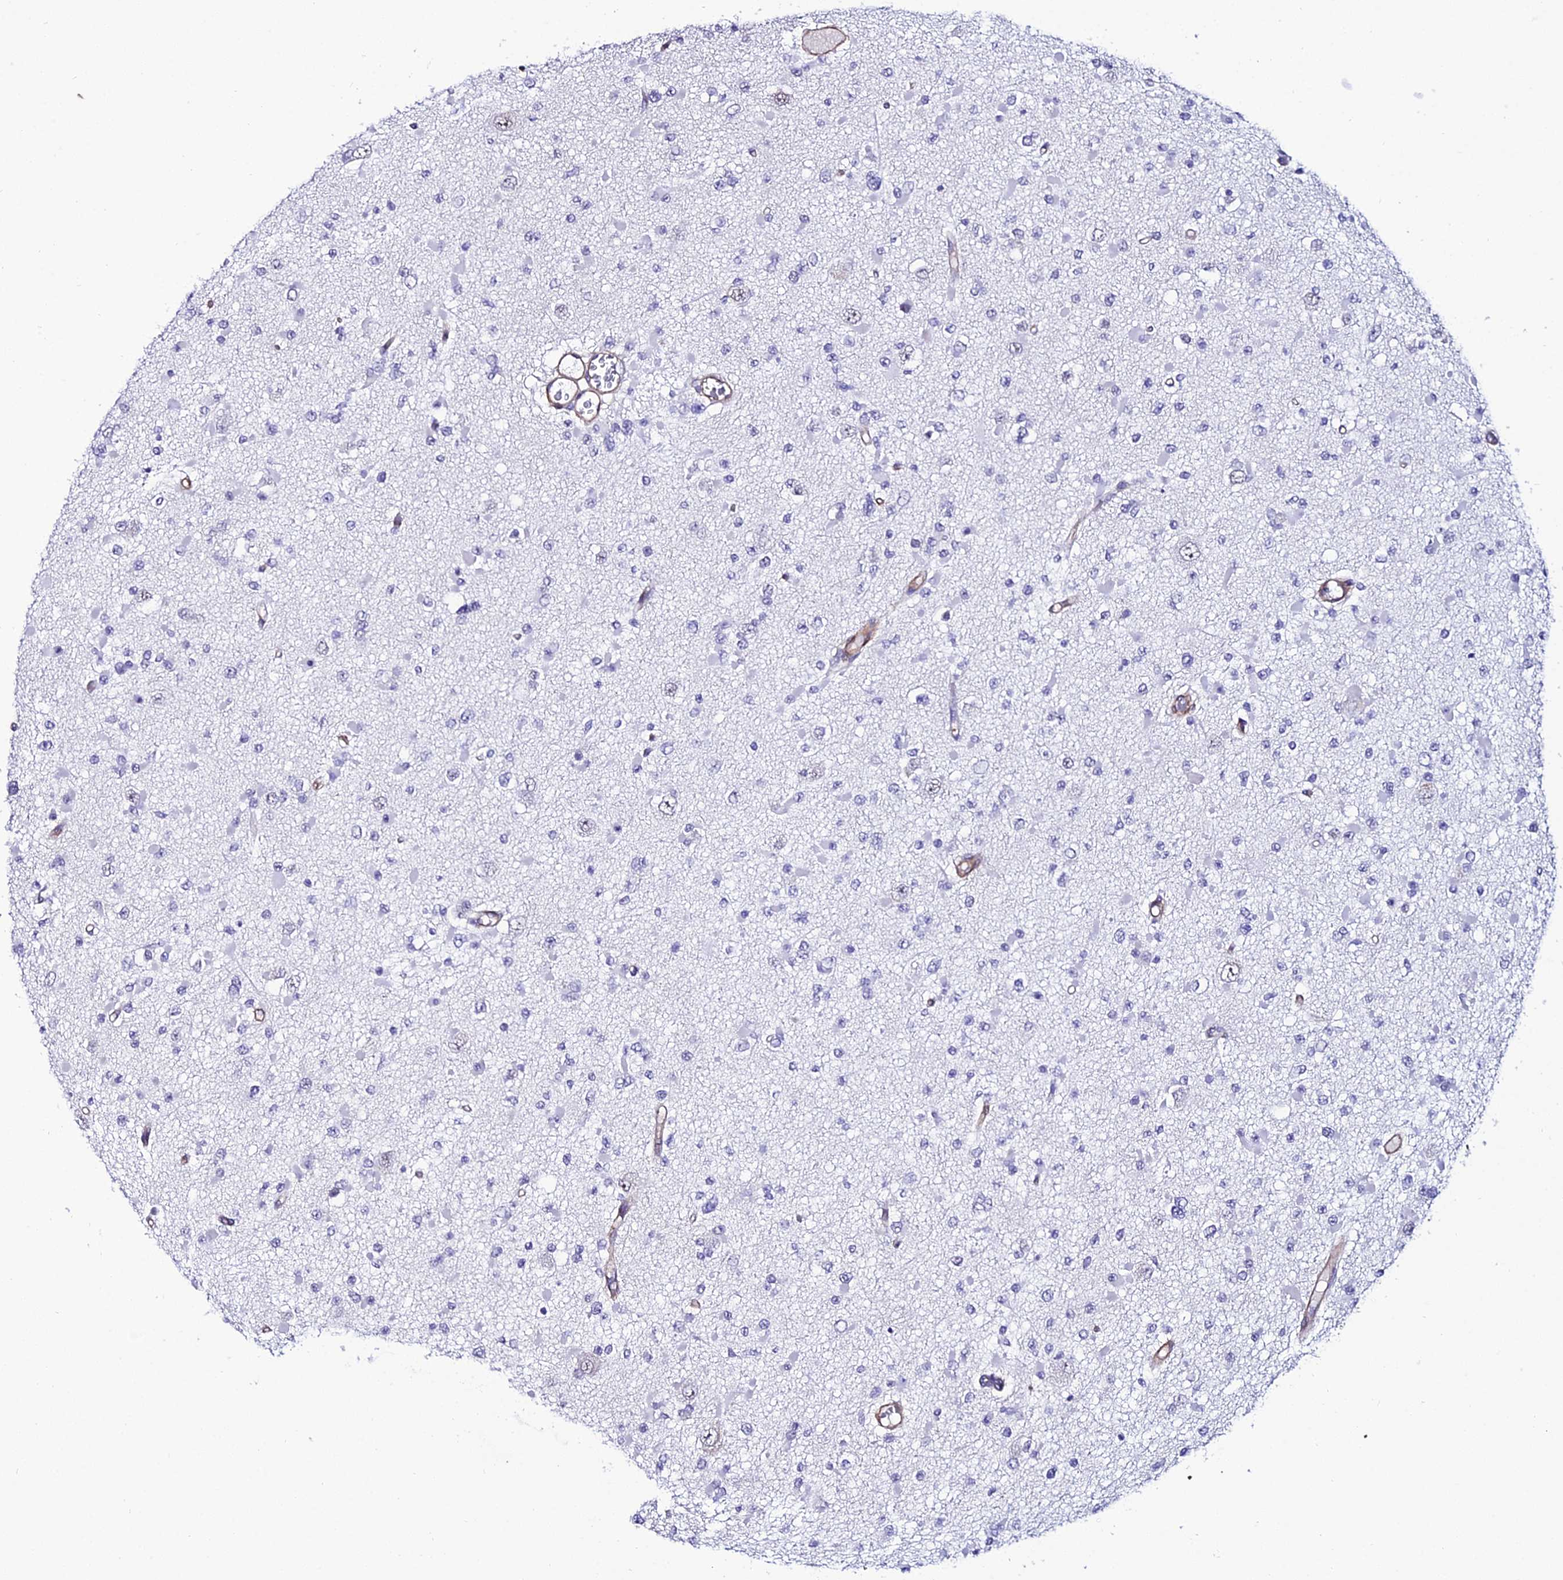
{"staining": {"intensity": "negative", "quantity": "none", "location": "none"}, "tissue": "glioma", "cell_type": "Tumor cells", "image_type": "cancer", "snomed": [{"axis": "morphology", "description": "Glioma, malignant, Low grade"}, {"axis": "topography", "description": "Brain"}], "caption": "Immunohistochemistry (IHC) of human glioma exhibits no expression in tumor cells. (DAB (3,3'-diaminobenzidine) IHC, high magnification).", "gene": "SYT15", "patient": {"sex": "female", "age": 22}}